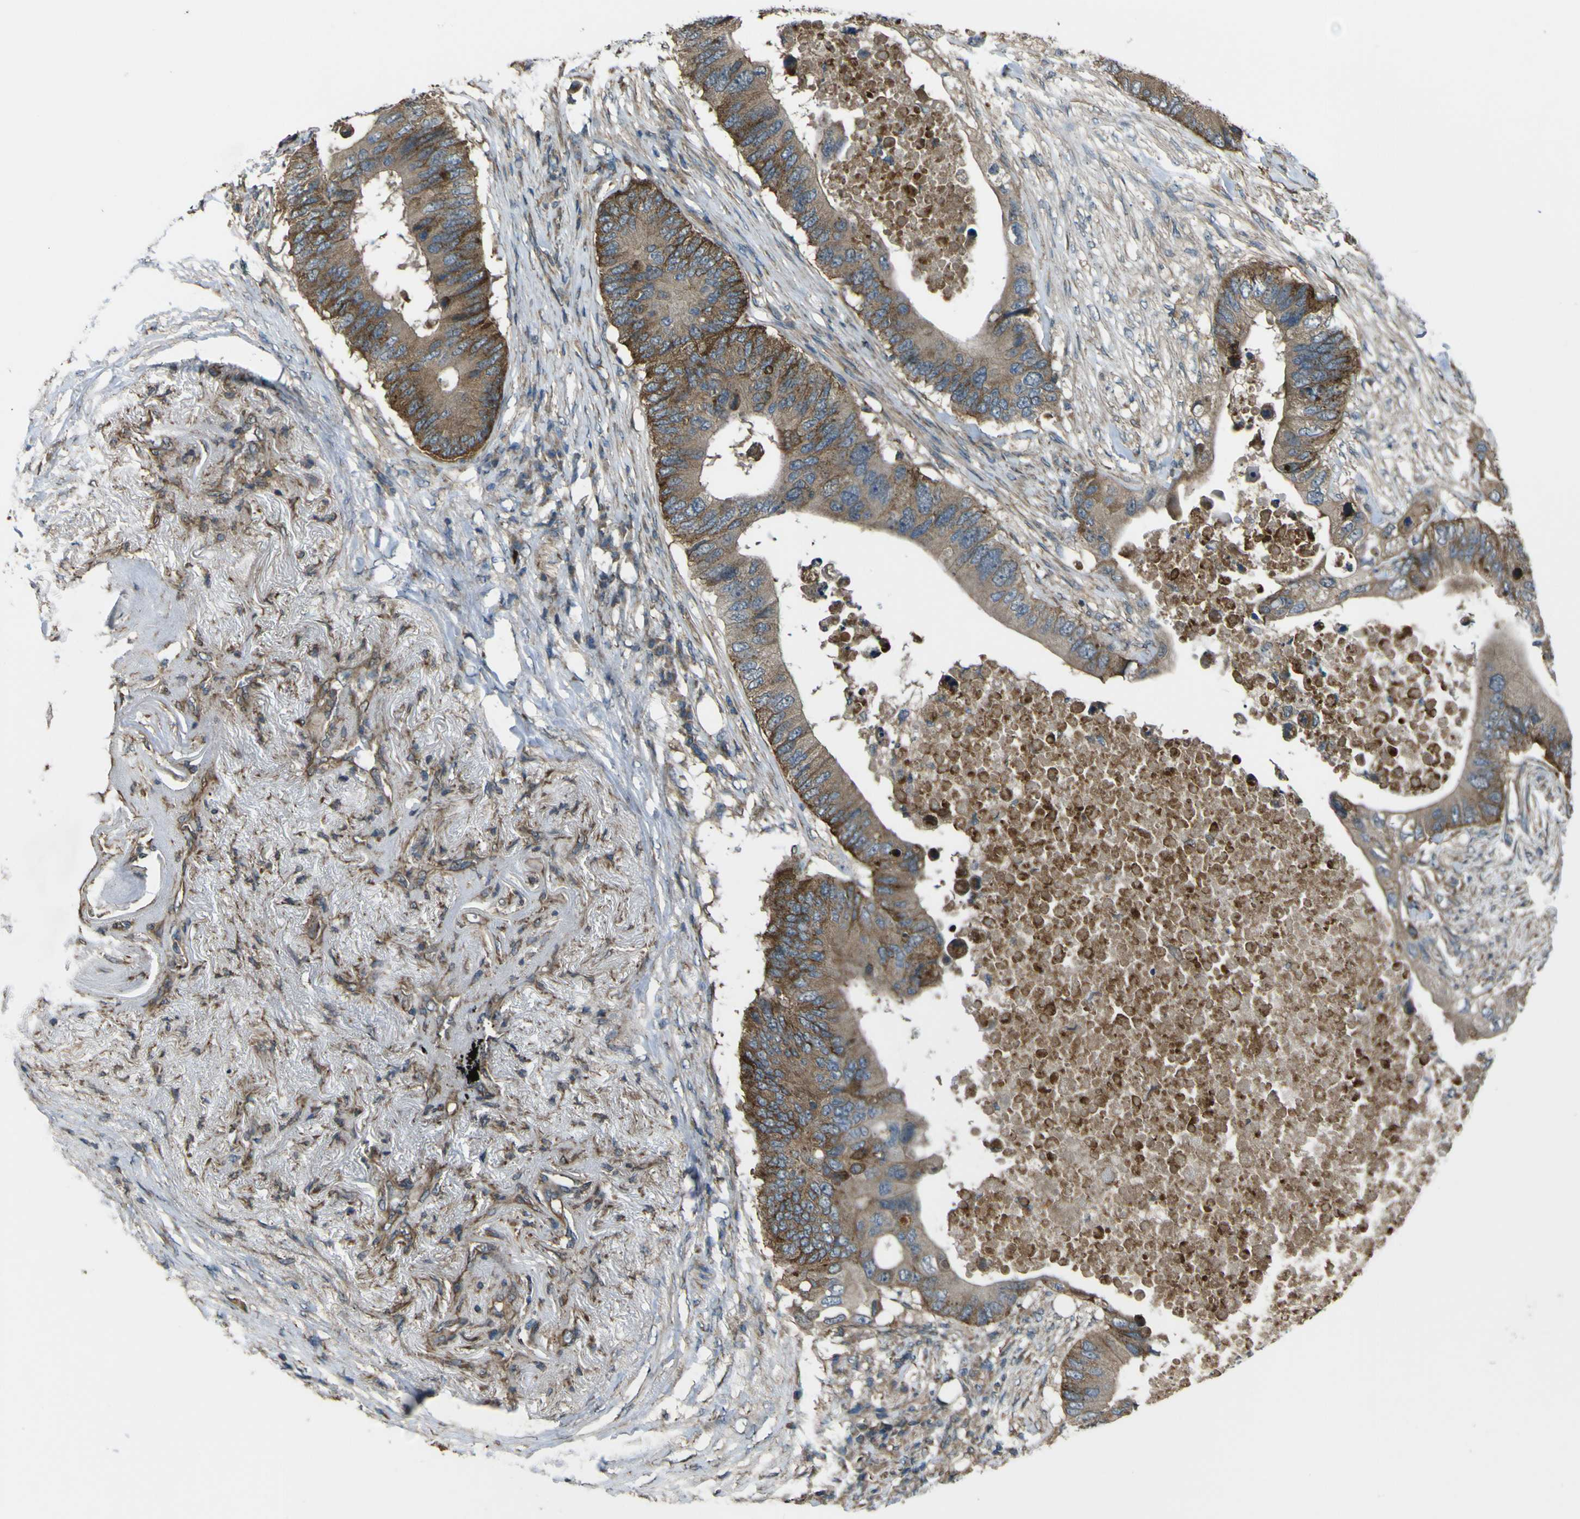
{"staining": {"intensity": "moderate", "quantity": ">75%", "location": "cytoplasmic/membranous"}, "tissue": "colorectal cancer", "cell_type": "Tumor cells", "image_type": "cancer", "snomed": [{"axis": "morphology", "description": "Adenocarcinoma, NOS"}, {"axis": "topography", "description": "Colon"}], "caption": "This micrograph shows immunohistochemistry staining of colorectal adenocarcinoma, with medium moderate cytoplasmic/membranous positivity in about >75% of tumor cells.", "gene": "NAALADL2", "patient": {"sex": "male", "age": 71}}